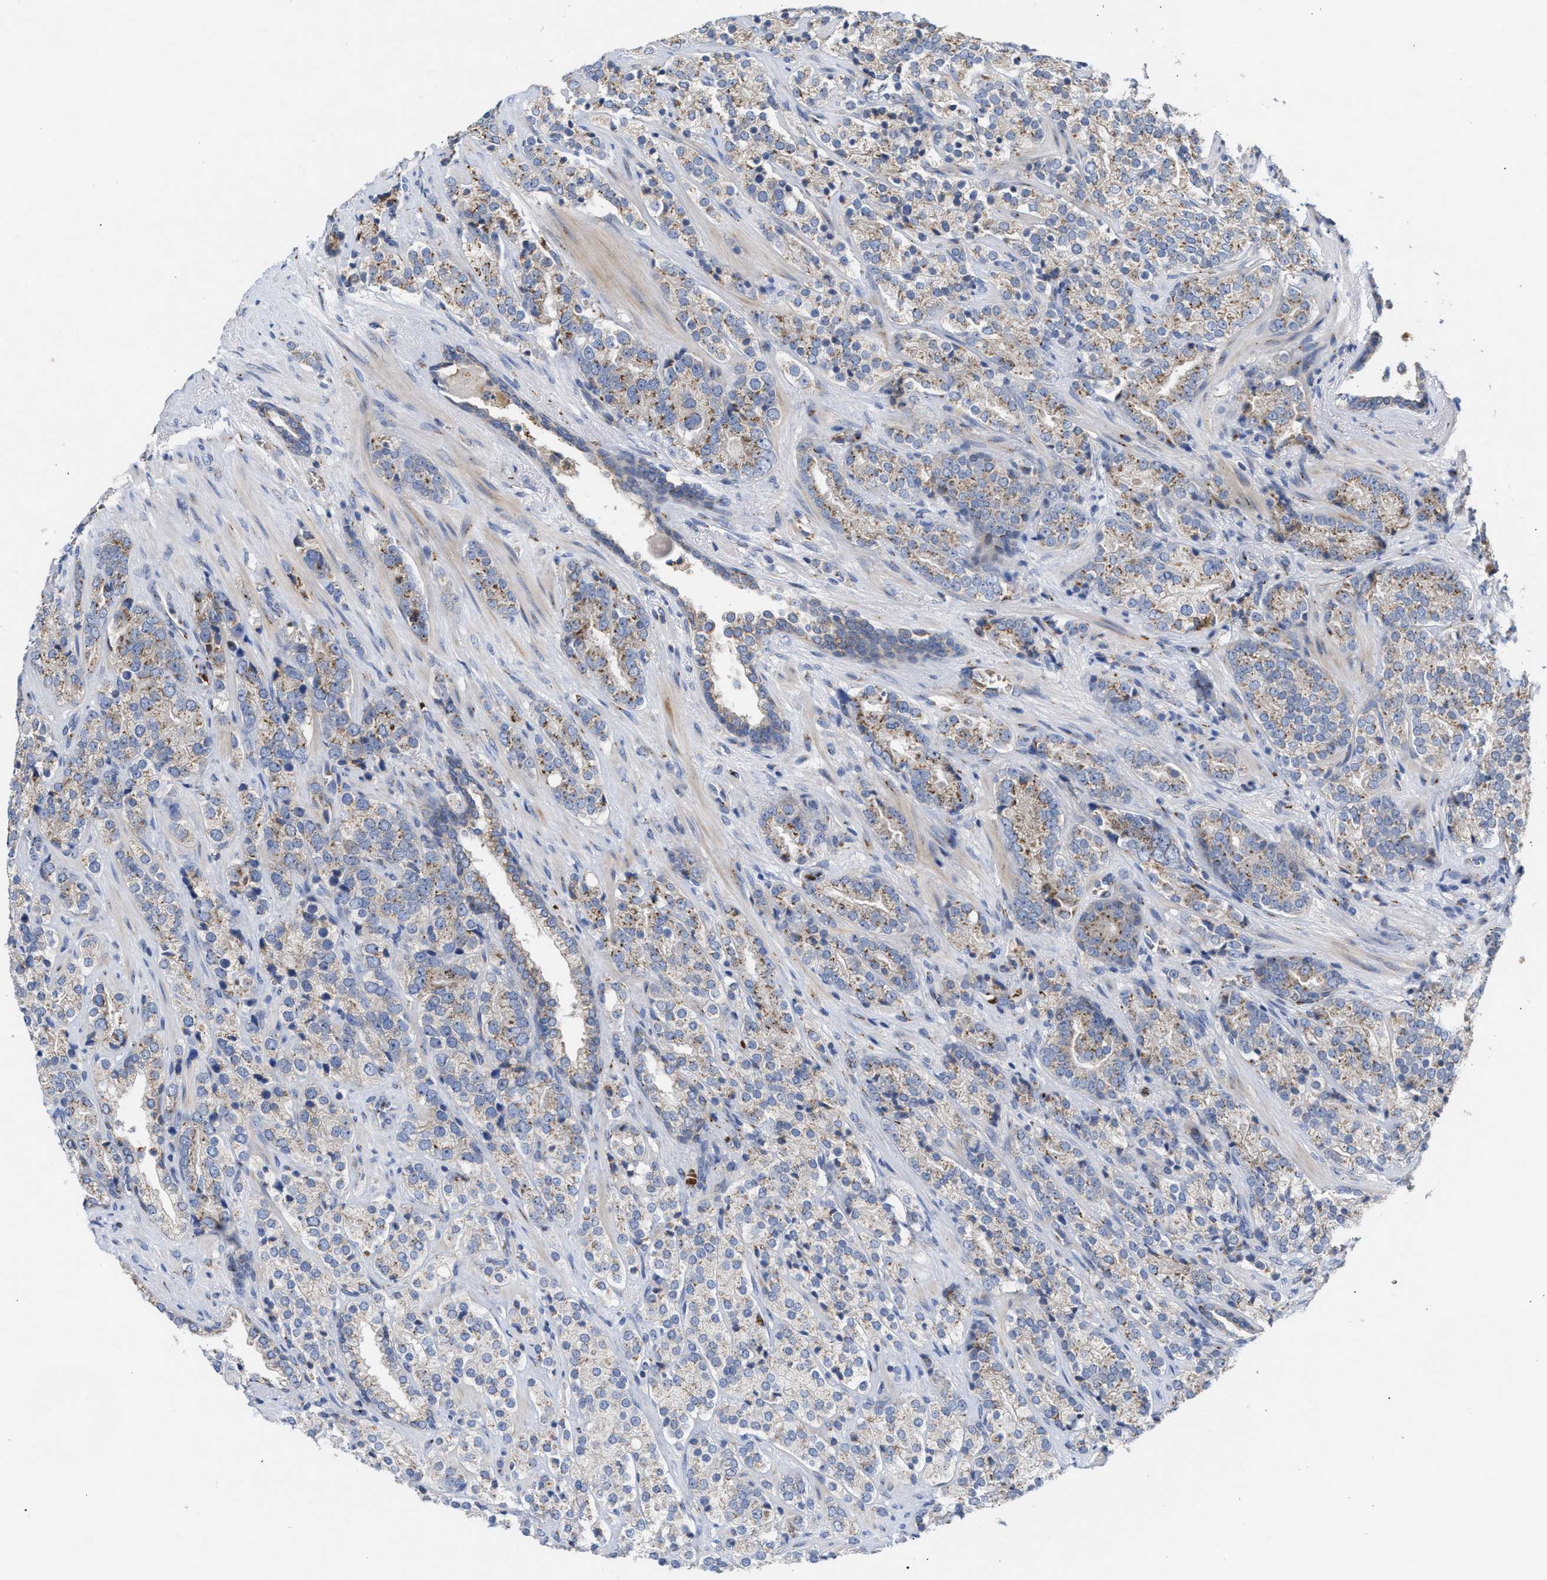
{"staining": {"intensity": "moderate", "quantity": "25%-75%", "location": "cytoplasmic/membranous"}, "tissue": "prostate cancer", "cell_type": "Tumor cells", "image_type": "cancer", "snomed": [{"axis": "morphology", "description": "Adenocarcinoma, High grade"}, {"axis": "topography", "description": "Prostate"}], "caption": "Immunohistochemistry (DAB) staining of prostate cancer (adenocarcinoma (high-grade)) reveals moderate cytoplasmic/membranous protein positivity in approximately 25%-75% of tumor cells. (Stains: DAB (3,3'-diaminobenzidine) in brown, nuclei in blue, Microscopy: brightfield microscopy at high magnification).", "gene": "CCL2", "patient": {"sex": "male", "age": 71}}